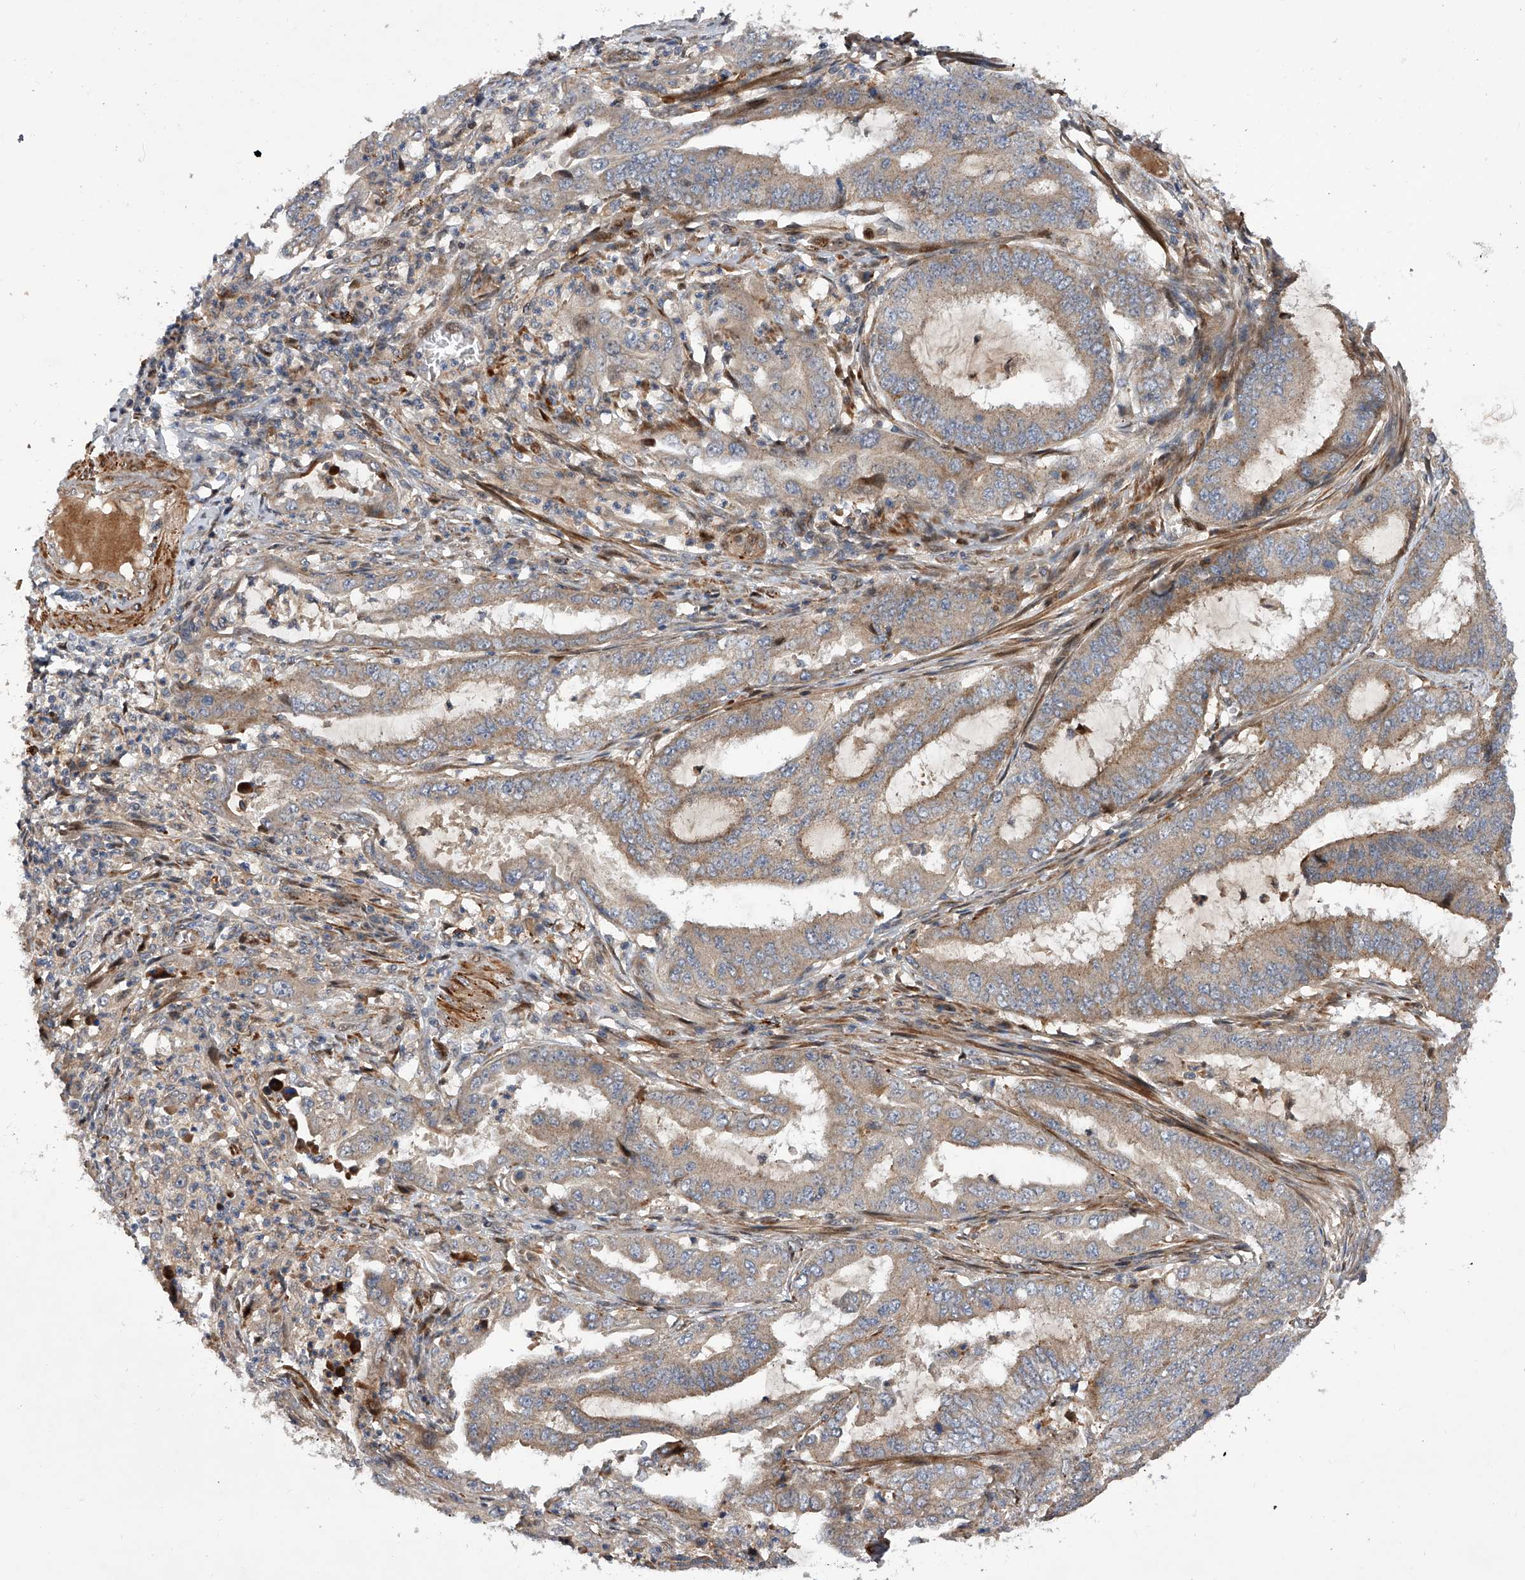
{"staining": {"intensity": "weak", "quantity": ">75%", "location": "cytoplasmic/membranous"}, "tissue": "endometrial cancer", "cell_type": "Tumor cells", "image_type": "cancer", "snomed": [{"axis": "morphology", "description": "Adenocarcinoma, NOS"}, {"axis": "topography", "description": "Endometrium"}], "caption": "Tumor cells display low levels of weak cytoplasmic/membranous expression in about >75% of cells in human endometrial cancer.", "gene": "PDSS2", "patient": {"sex": "female", "age": 51}}